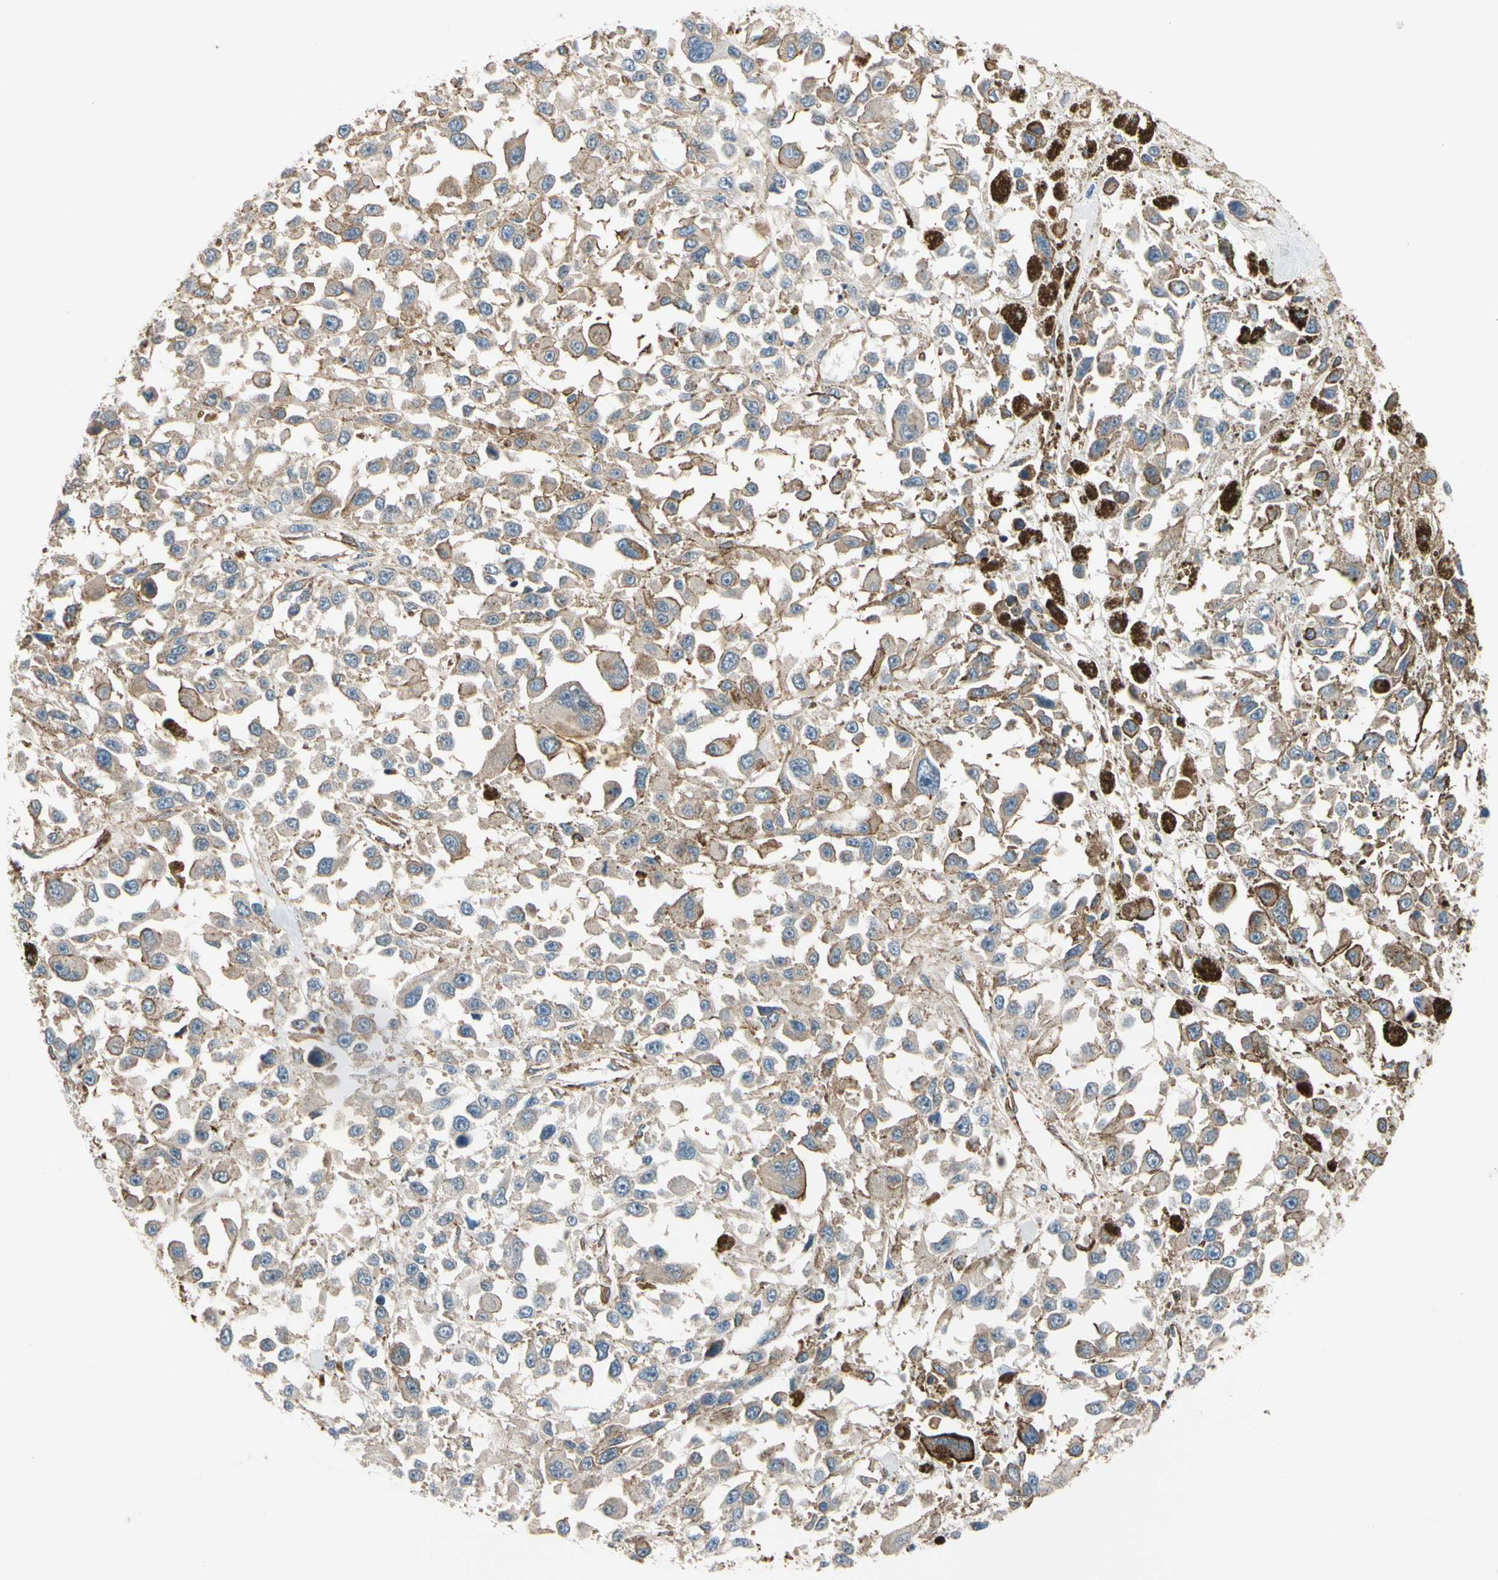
{"staining": {"intensity": "weak", "quantity": "25%-75%", "location": "cytoplasmic/membranous"}, "tissue": "melanoma", "cell_type": "Tumor cells", "image_type": "cancer", "snomed": [{"axis": "morphology", "description": "Malignant melanoma, Metastatic site"}, {"axis": "topography", "description": "Lymph node"}], "caption": "There is low levels of weak cytoplasmic/membranous staining in tumor cells of malignant melanoma (metastatic site), as demonstrated by immunohistochemical staining (brown color).", "gene": "LIMK2", "patient": {"sex": "male", "age": 59}}